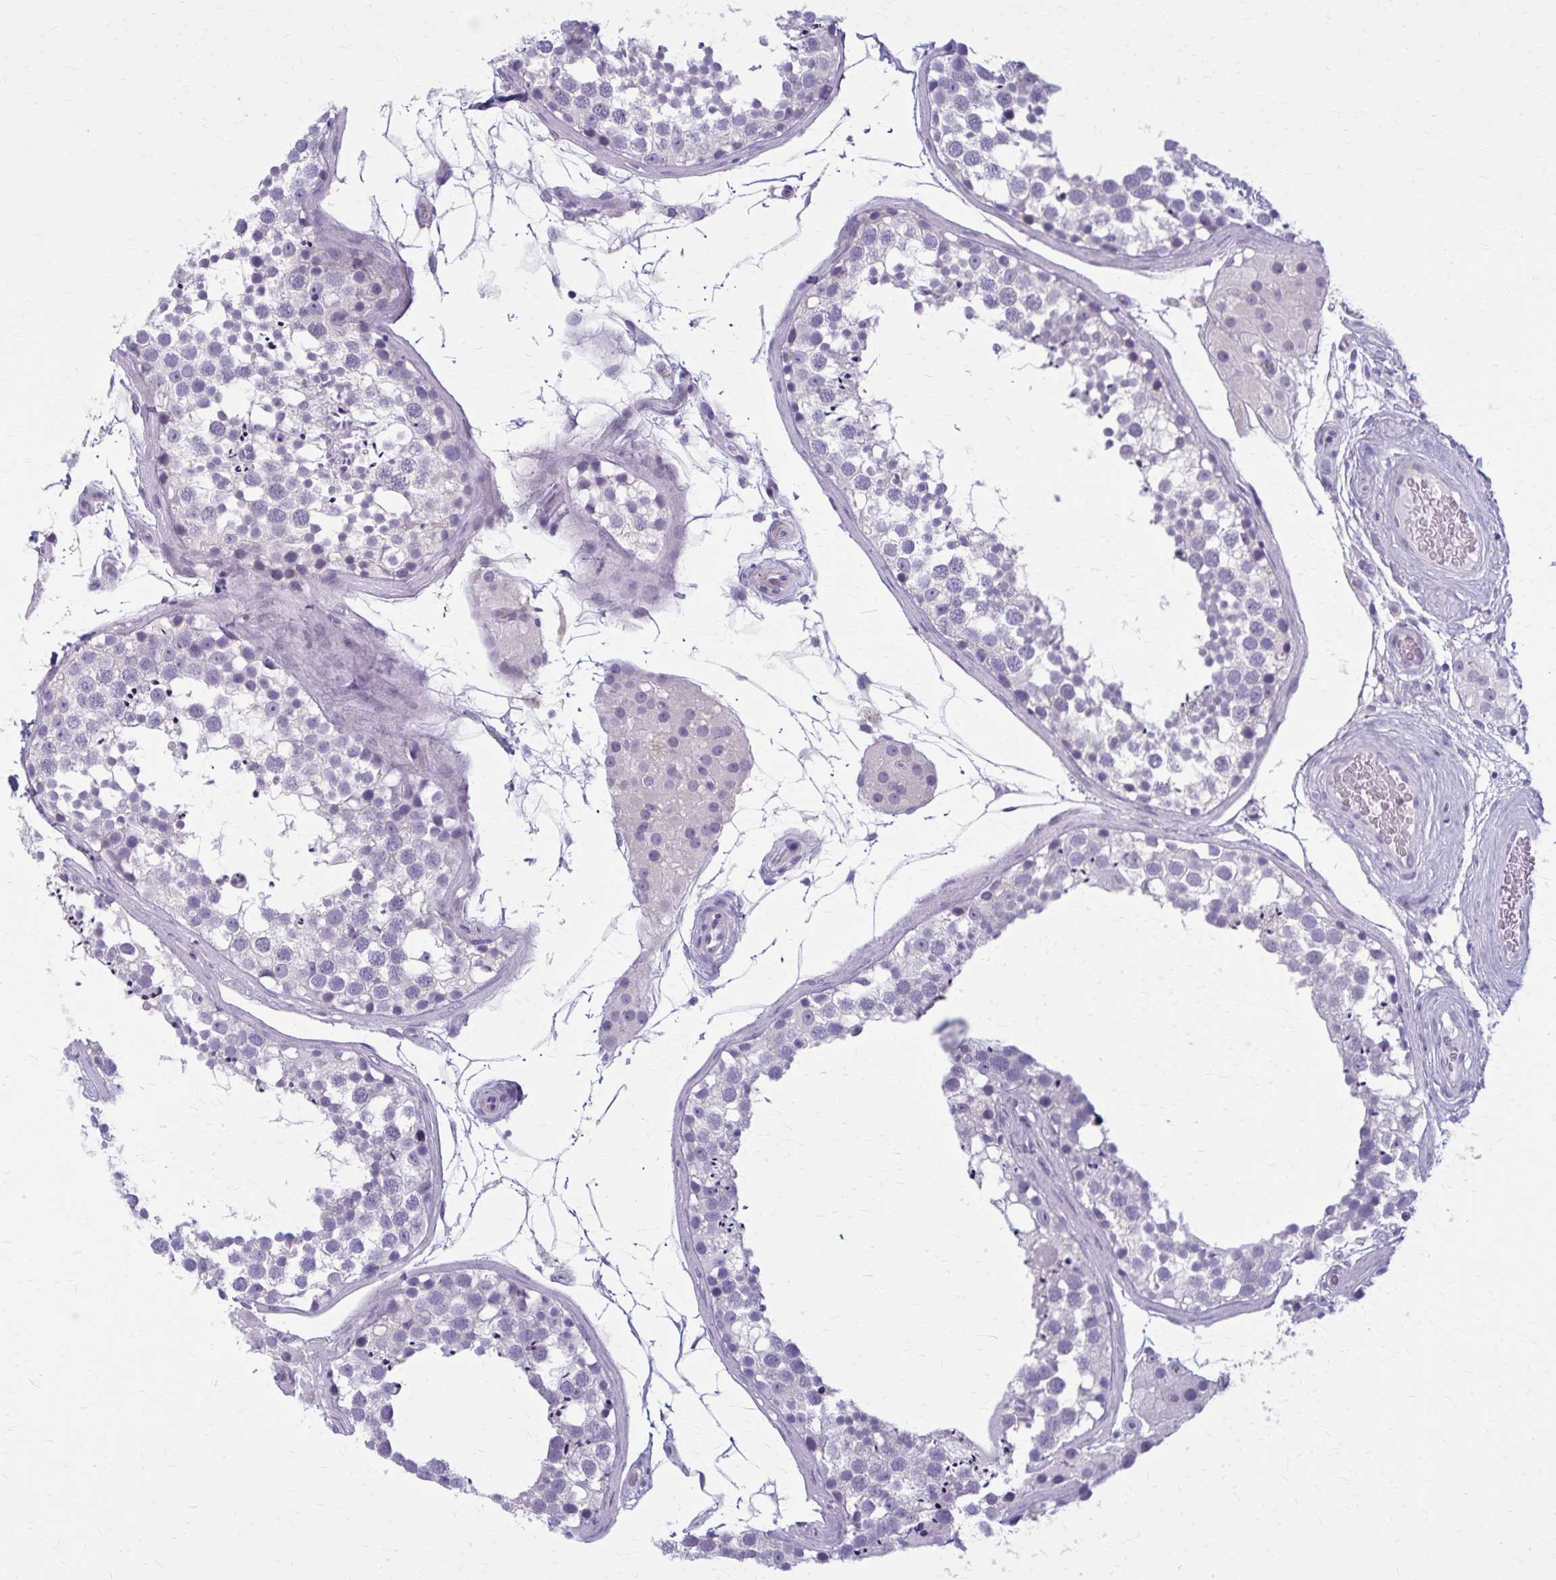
{"staining": {"intensity": "negative", "quantity": "none", "location": "none"}, "tissue": "testis", "cell_type": "Cells in seminiferous ducts", "image_type": "normal", "snomed": [{"axis": "morphology", "description": "Normal tissue, NOS"}, {"axis": "morphology", "description": "Seminoma, NOS"}, {"axis": "topography", "description": "Testis"}], "caption": "DAB (3,3'-diaminobenzidine) immunohistochemical staining of benign testis reveals no significant positivity in cells in seminiferous ducts.", "gene": "CASQ2", "patient": {"sex": "male", "age": 65}}